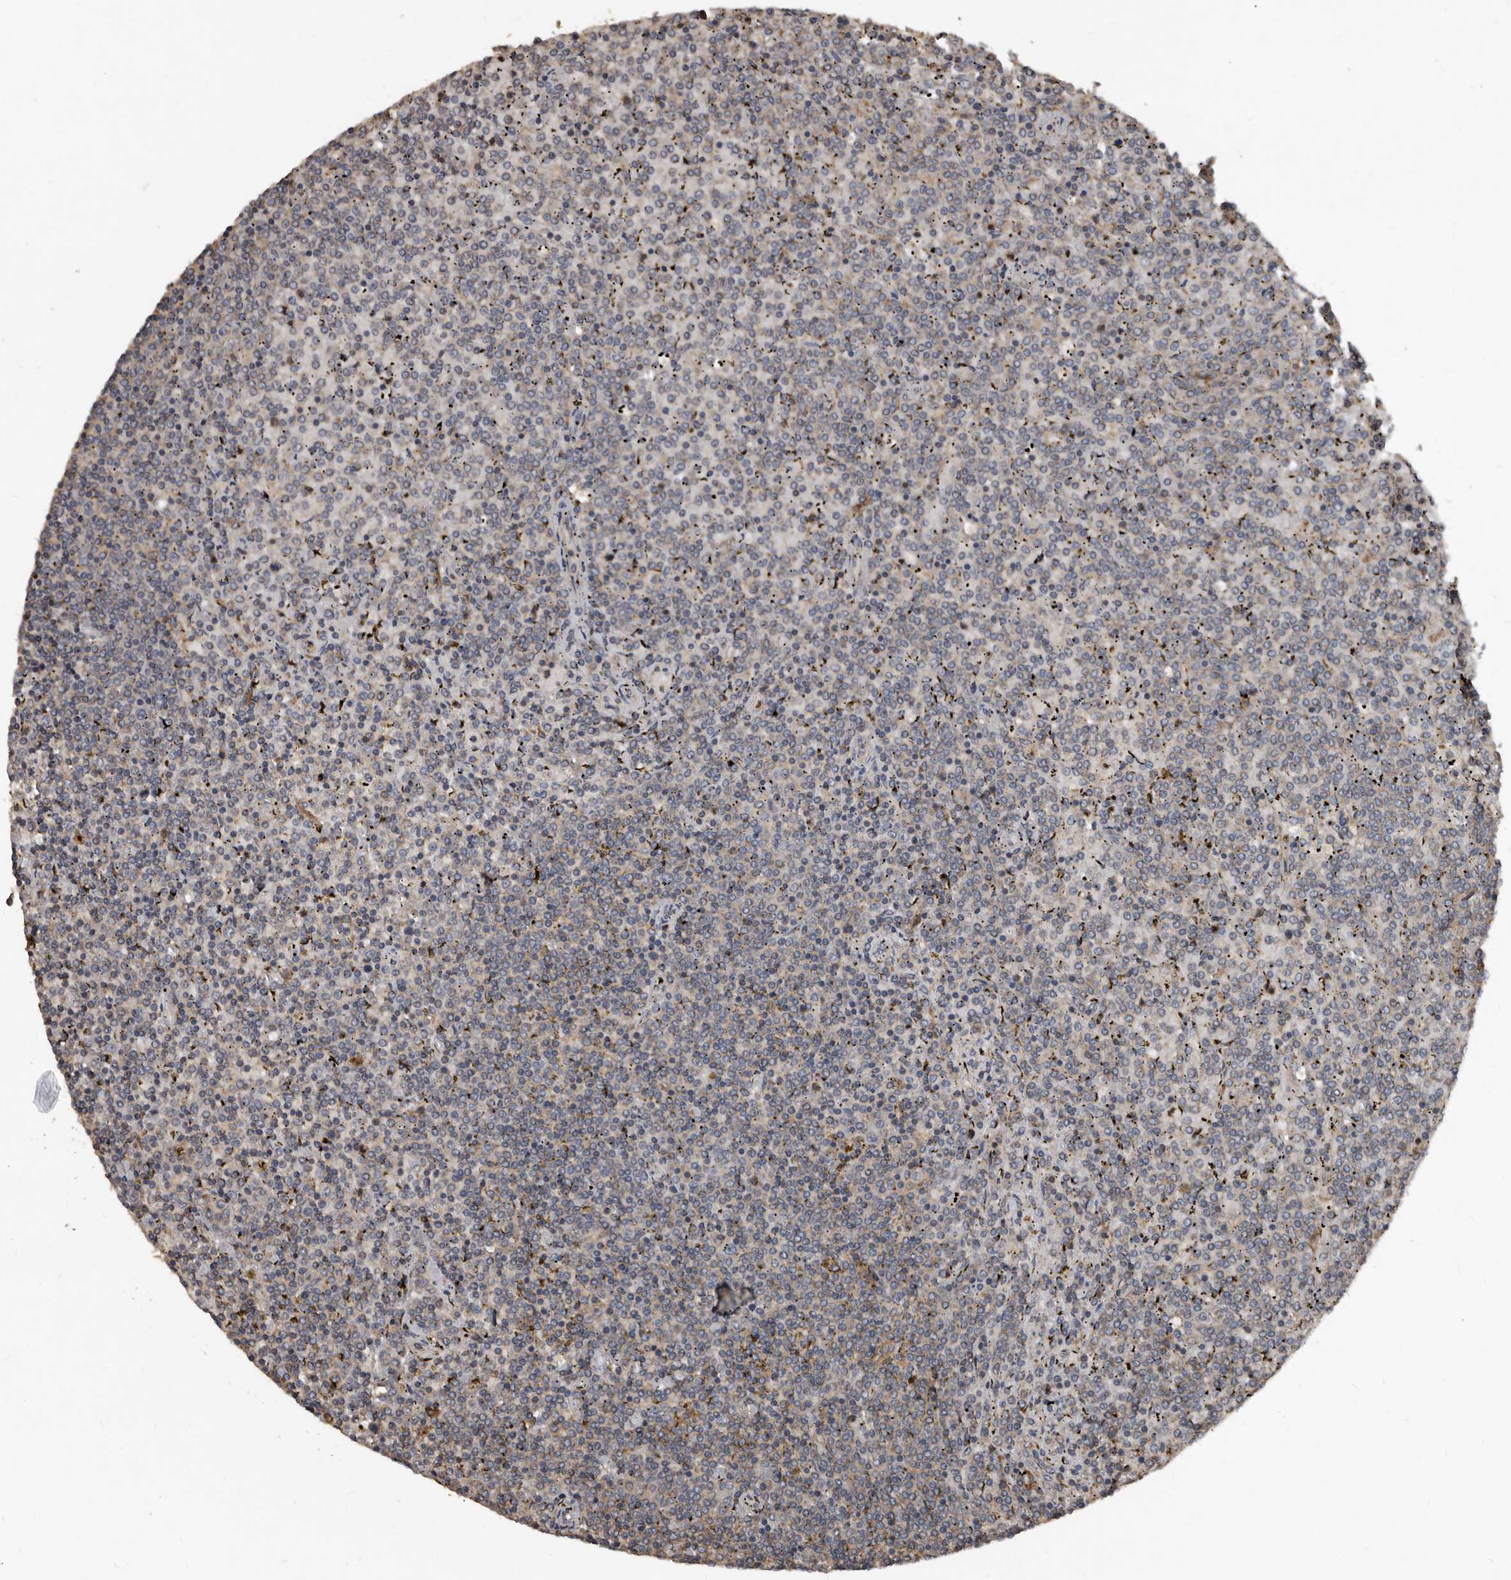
{"staining": {"intensity": "negative", "quantity": "none", "location": "none"}, "tissue": "lymphoma", "cell_type": "Tumor cells", "image_type": "cancer", "snomed": [{"axis": "morphology", "description": "Malignant lymphoma, non-Hodgkin's type, Low grade"}, {"axis": "topography", "description": "Spleen"}], "caption": "Immunohistochemistry histopathology image of neoplastic tissue: human low-grade malignant lymphoma, non-Hodgkin's type stained with DAB exhibits no significant protein positivity in tumor cells.", "gene": "GREB1", "patient": {"sex": "female", "age": 19}}